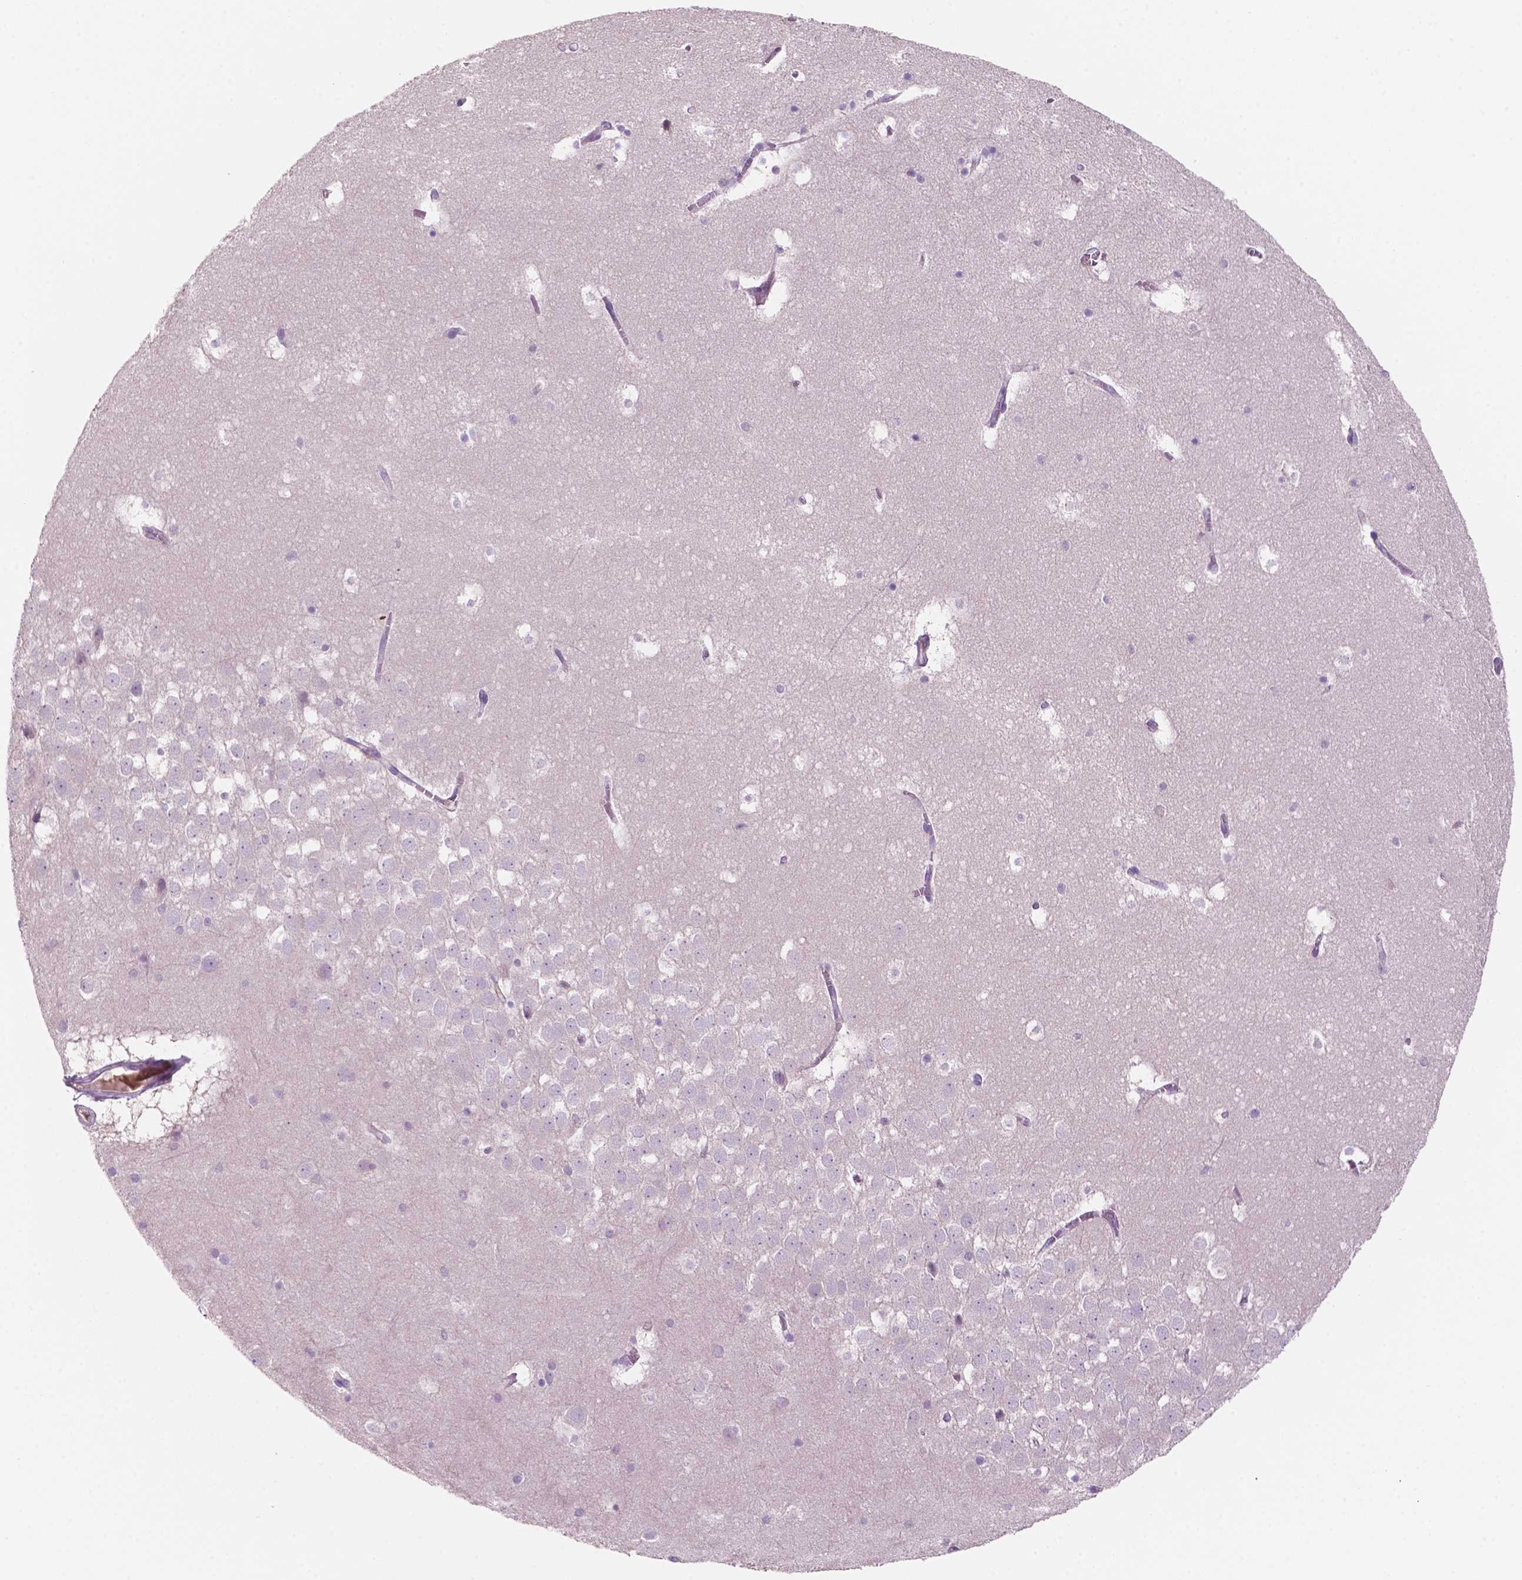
{"staining": {"intensity": "negative", "quantity": "none", "location": "none"}, "tissue": "hippocampus", "cell_type": "Glial cells", "image_type": "normal", "snomed": [{"axis": "morphology", "description": "Normal tissue, NOS"}, {"axis": "topography", "description": "Hippocampus"}], "caption": "This histopathology image is of unremarkable hippocampus stained with immunohistochemistry (IHC) to label a protein in brown with the nuclei are counter-stained blue. There is no positivity in glial cells. (Stains: DAB (3,3'-diaminobenzidine) IHC with hematoxylin counter stain, Microscopy: brightfield microscopy at high magnification).", "gene": "MKRN2OS", "patient": {"sex": "male", "age": 45}}